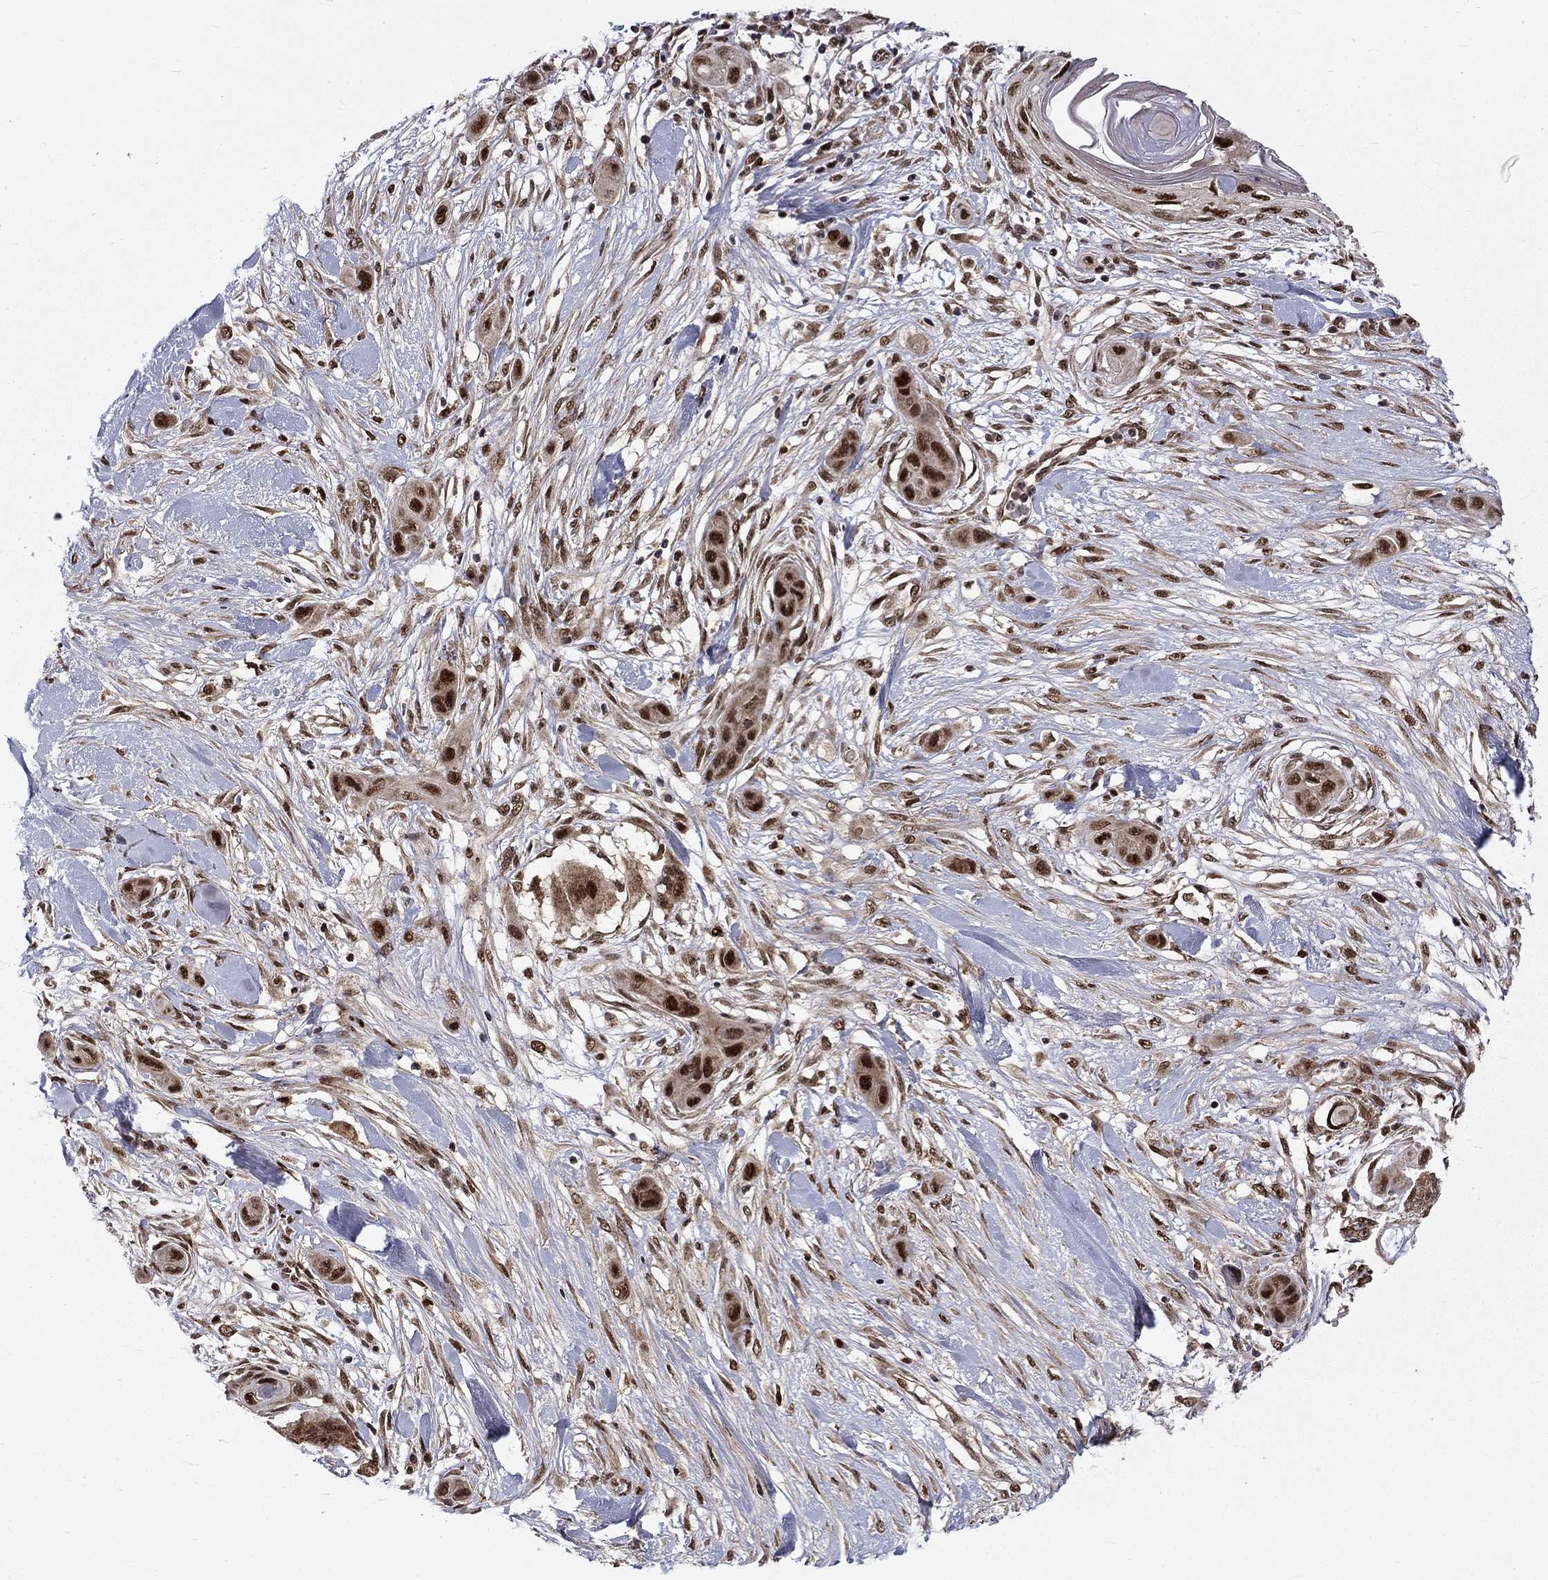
{"staining": {"intensity": "strong", "quantity": "25%-75%", "location": "cytoplasmic/membranous"}, "tissue": "skin cancer", "cell_type": "Tumor cells", "image_type": "cancer", "snomed": [{"axis": "morphology", "description": "Squamous cell carcinoma, NOS"}, {"axis": "topography", "description": "Skin"}], "caption": "A high amount of strong cytoplasmic/membranous staining is seen in approximately 25%-75% of tumor cells in skin cancer (squamous cell carcinoma) tissue.", "gene": "KPNA3", "patient": {"sex": "male", "age": 79}}